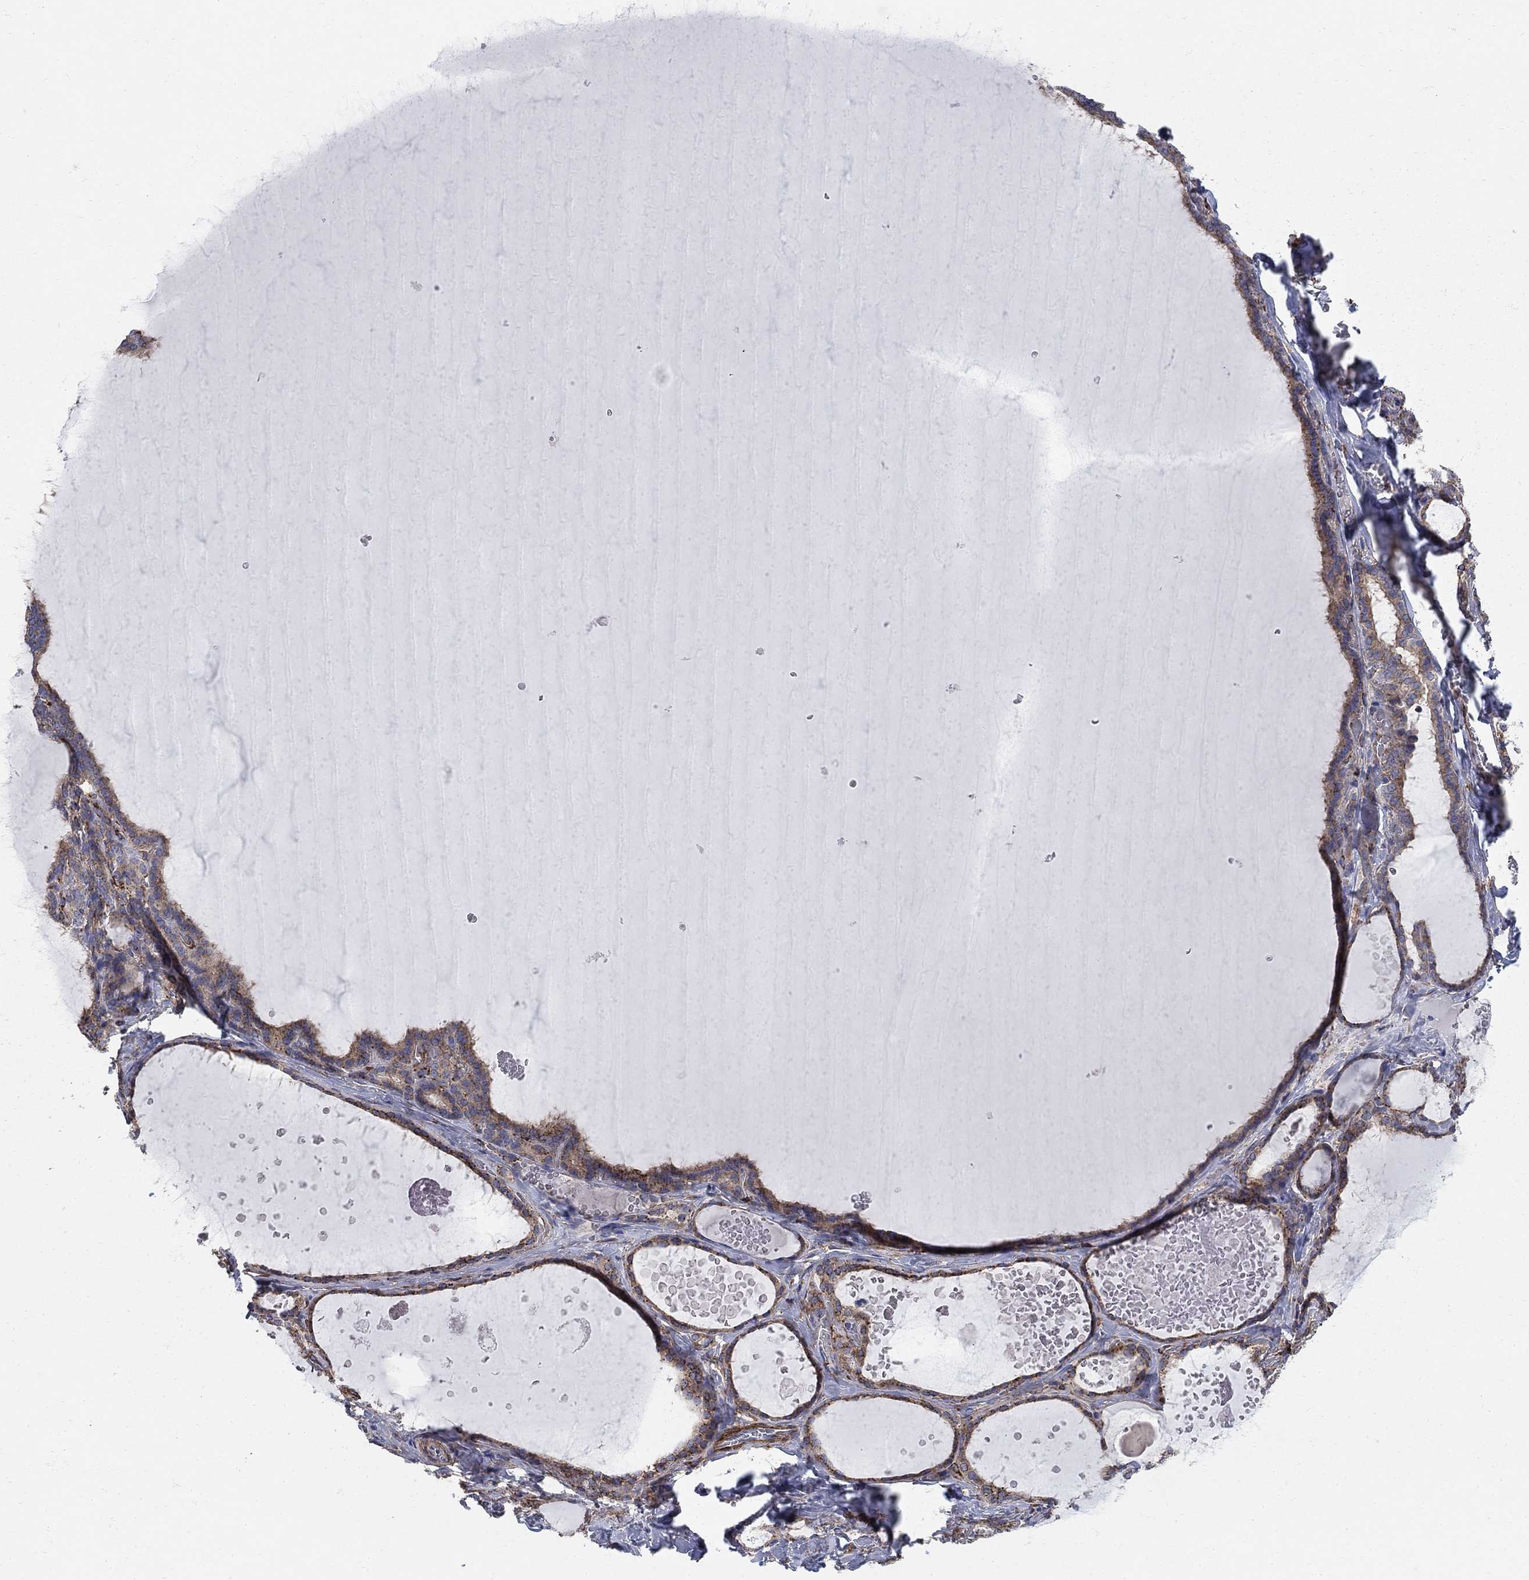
{"staining": {"intensity": "moderate", "quantity": ">75%", "location": "cytoplasmic/membranous"}, "tissue": "thyroid gland", "cell_type": "Glandular cells", "image_type": "normal", "snomed": [{"axis": "morphology", "description": "Normal tissue, NOS"}, {"axis": "topography", "description": "Thyroid gland"}], "caption": "Immunohistochemistry micrograph of normal thyroid gland stained for a protein (brown), which displays medium levels of moderate cytoplasmic/membranous staining in about >75% of glandular cells.", "gene": "SEPTIN8", "patient": {"sex": "female", "age": 56}}